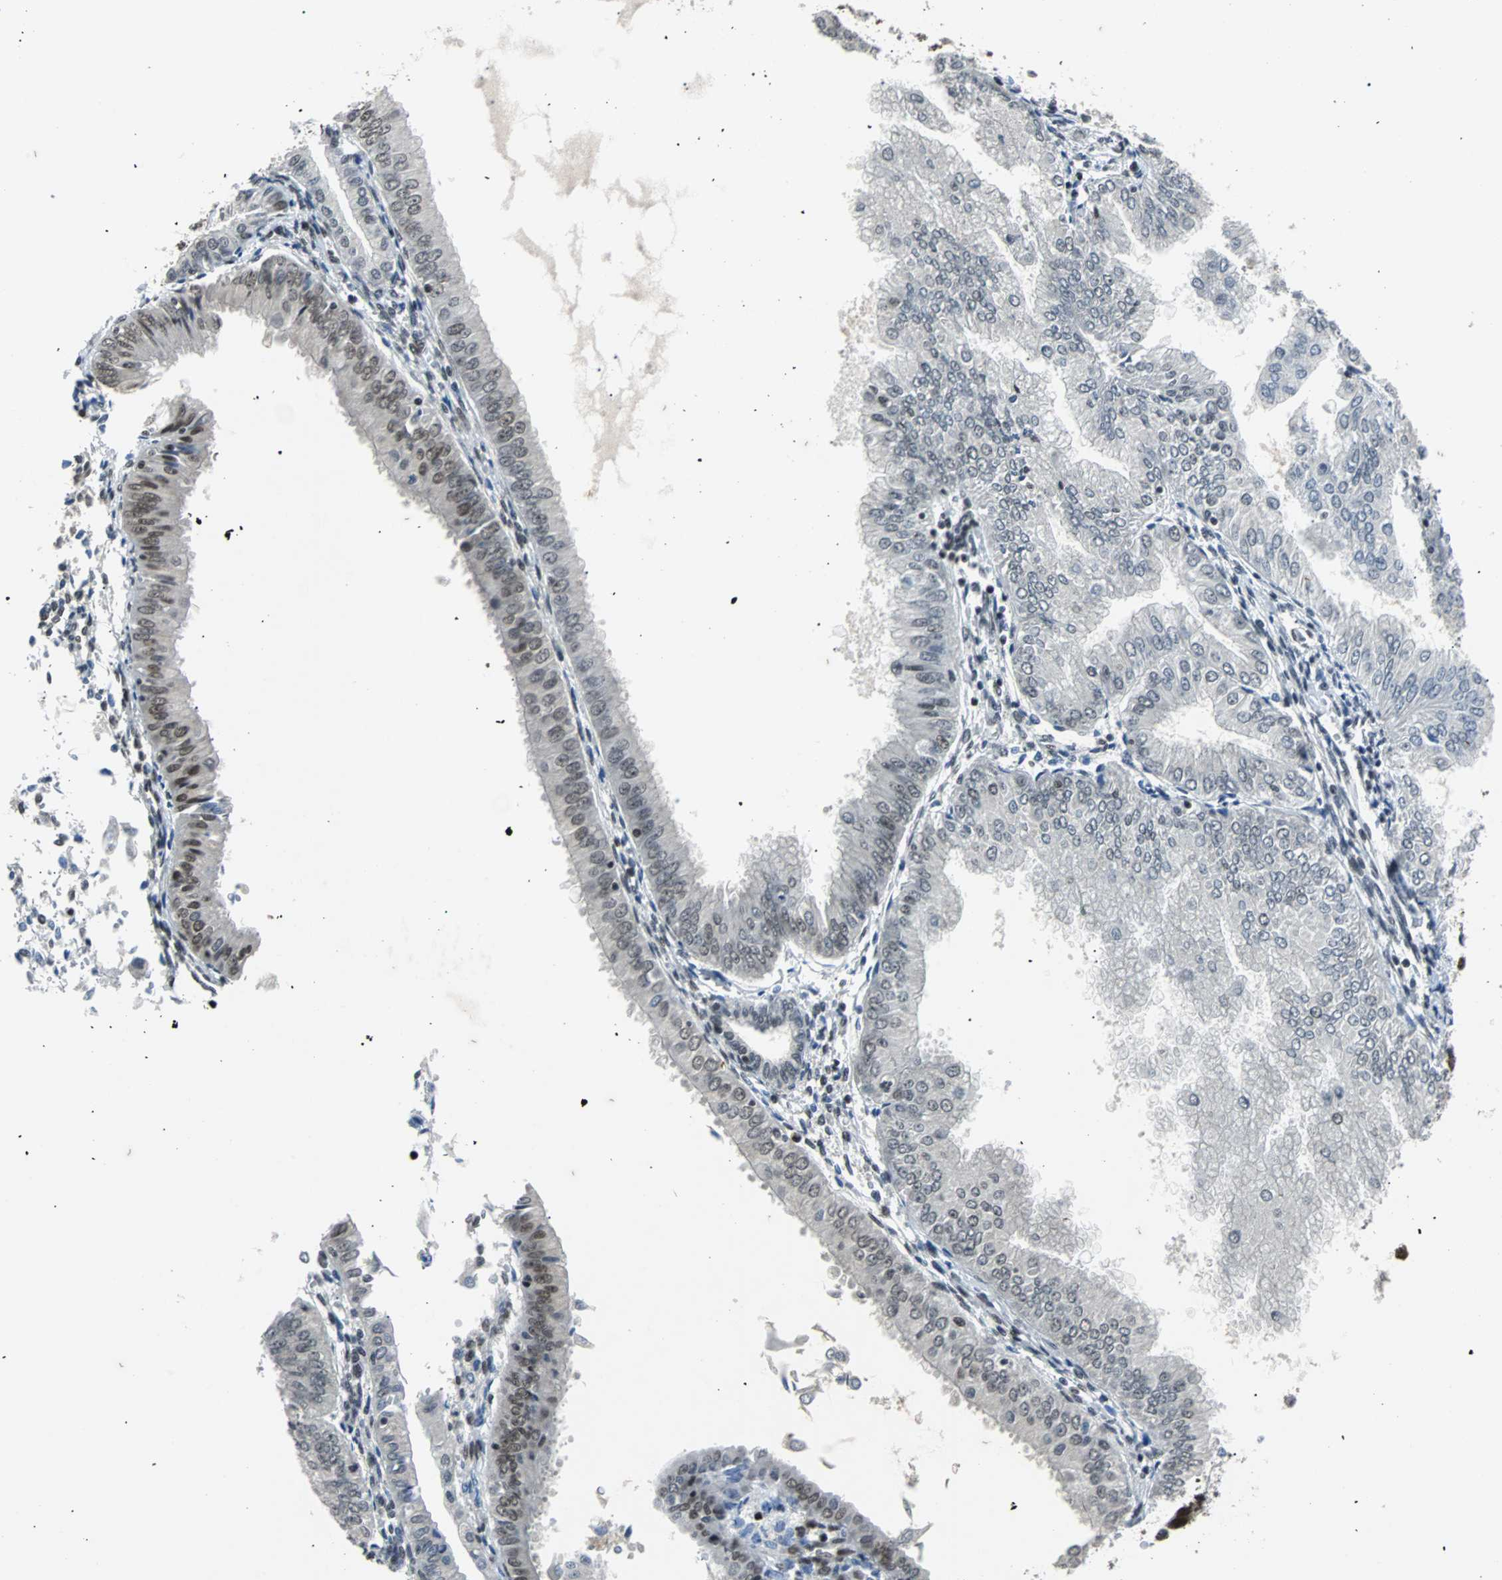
{"staining": {"intensity": "moderate", "quantity": "<25%", "location": "nuclear"}, "tissue": "endometrial cancer", "cell_type": "Tumor cells", "image_type": "cancer", "snomed": [{"axis": "morphology", "description": "Adenocarcinoma, NOS"}, {"axis": "topography", "description": "Endometrium"}], "caption": "DAB immunohistochemical staining of endometrial cancer reveals moderate nuclear protein expression in approximately <25% of tumor cells. Ihc stains the protein in brown and the nuclei are stained blue.", "gene": "GATAD2A", "patient": {"sex": "female", "age": 53}}